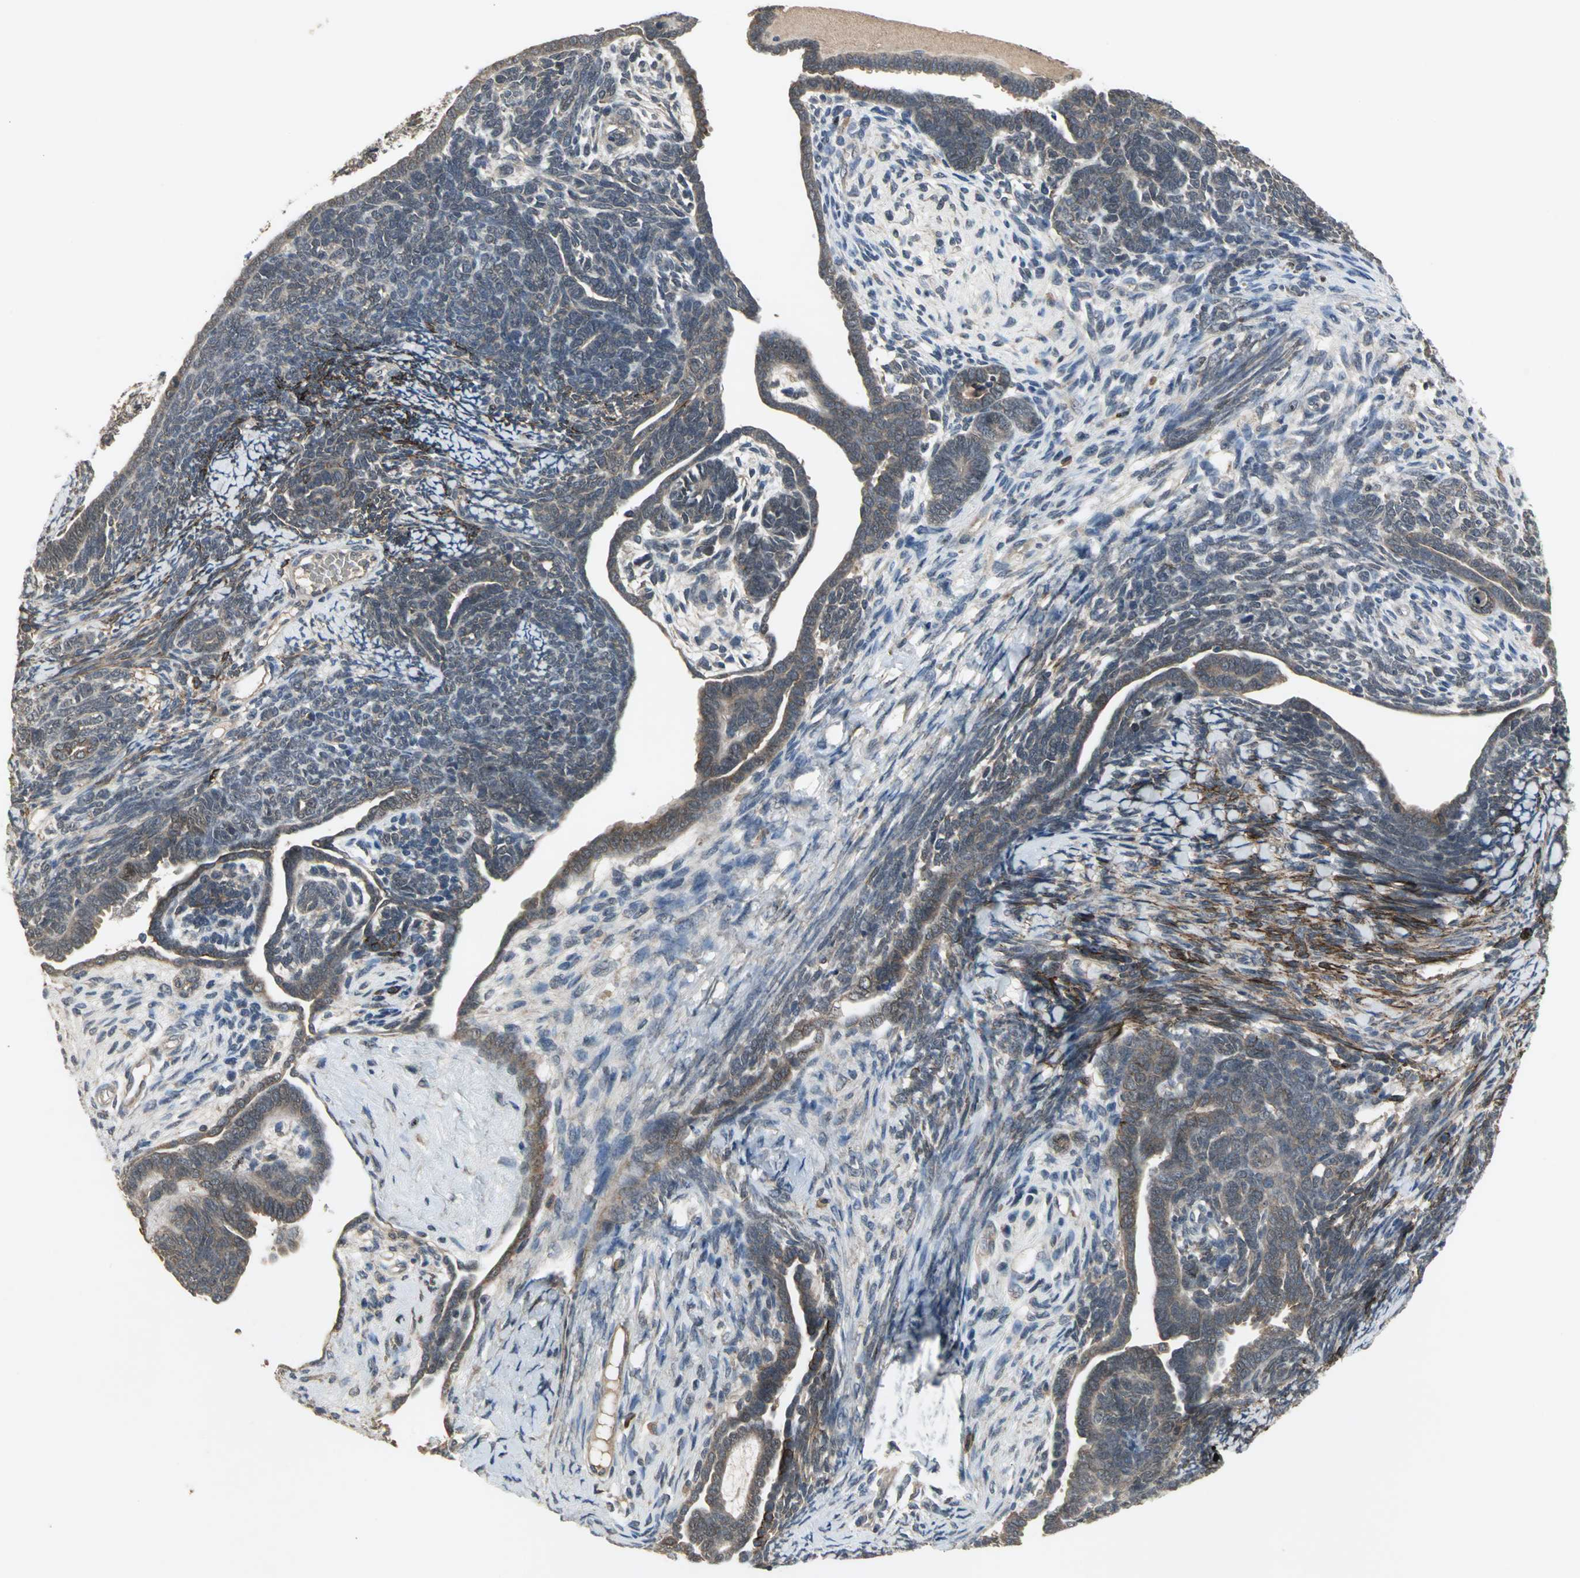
{"staining": {"intensity": "weak", "quantity": ">75%", "location": "cytoplasmic/membranous"}, "tissue": "endometrial cancer", "cell_type": "Tumor cells", "image_type": "cancer", "snomed": [{"axis": "morphology", "description": "Adenocarcinoma, NOS"}, {"axis": "topography", "description": "Endometrium"}], "caption": "Endometrial adenocarcinoma stained with a brown dye exhibits weak cytoplasmic/membranous positive expression in about >75% of tumor cells.", "gene": "KEAP1", "patient": {"sex": "female", "age": 86}}